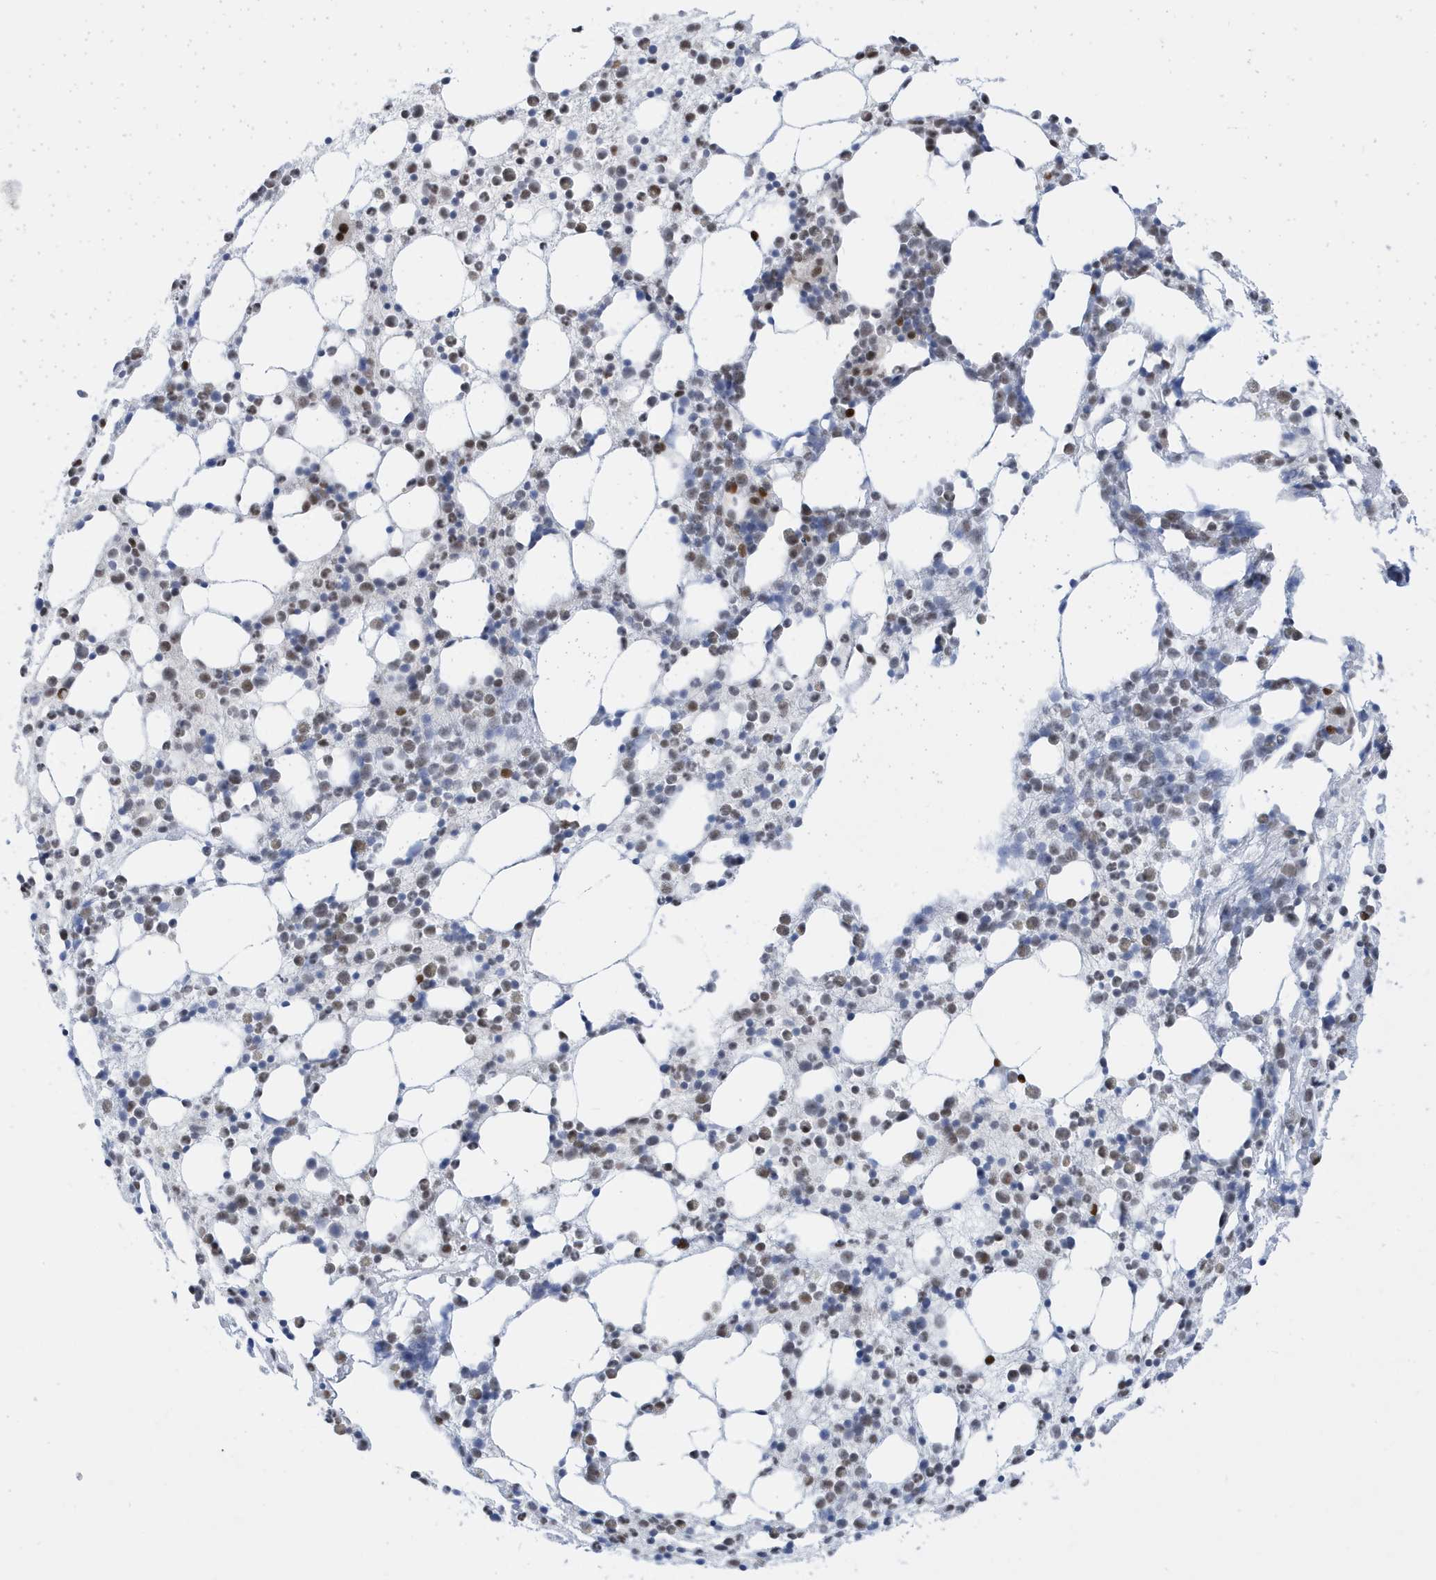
{"staining": {"intensity": "weak", "quantity": "25%-75%", "location": "nuclear"}, "tissue": "bone marrow", "cell_type": "Hematopoietic cells", "image_type": "normal", "snomed": [{"axis": "morphology", "description": "Normal tissue, NOS"}, {"axis": "topography", "description": "Bone marrow"}], "caption": "The micrograph shows staining of unremarkable bone marrow, revealing weak nuclear protein positivity (brown color) within hematopoietic cells. (DAB IHC, brown staining for protein, blue staining for nuclei).", "gene": "PCYT1A", "patient": {"sex": "female", "age": 57}}